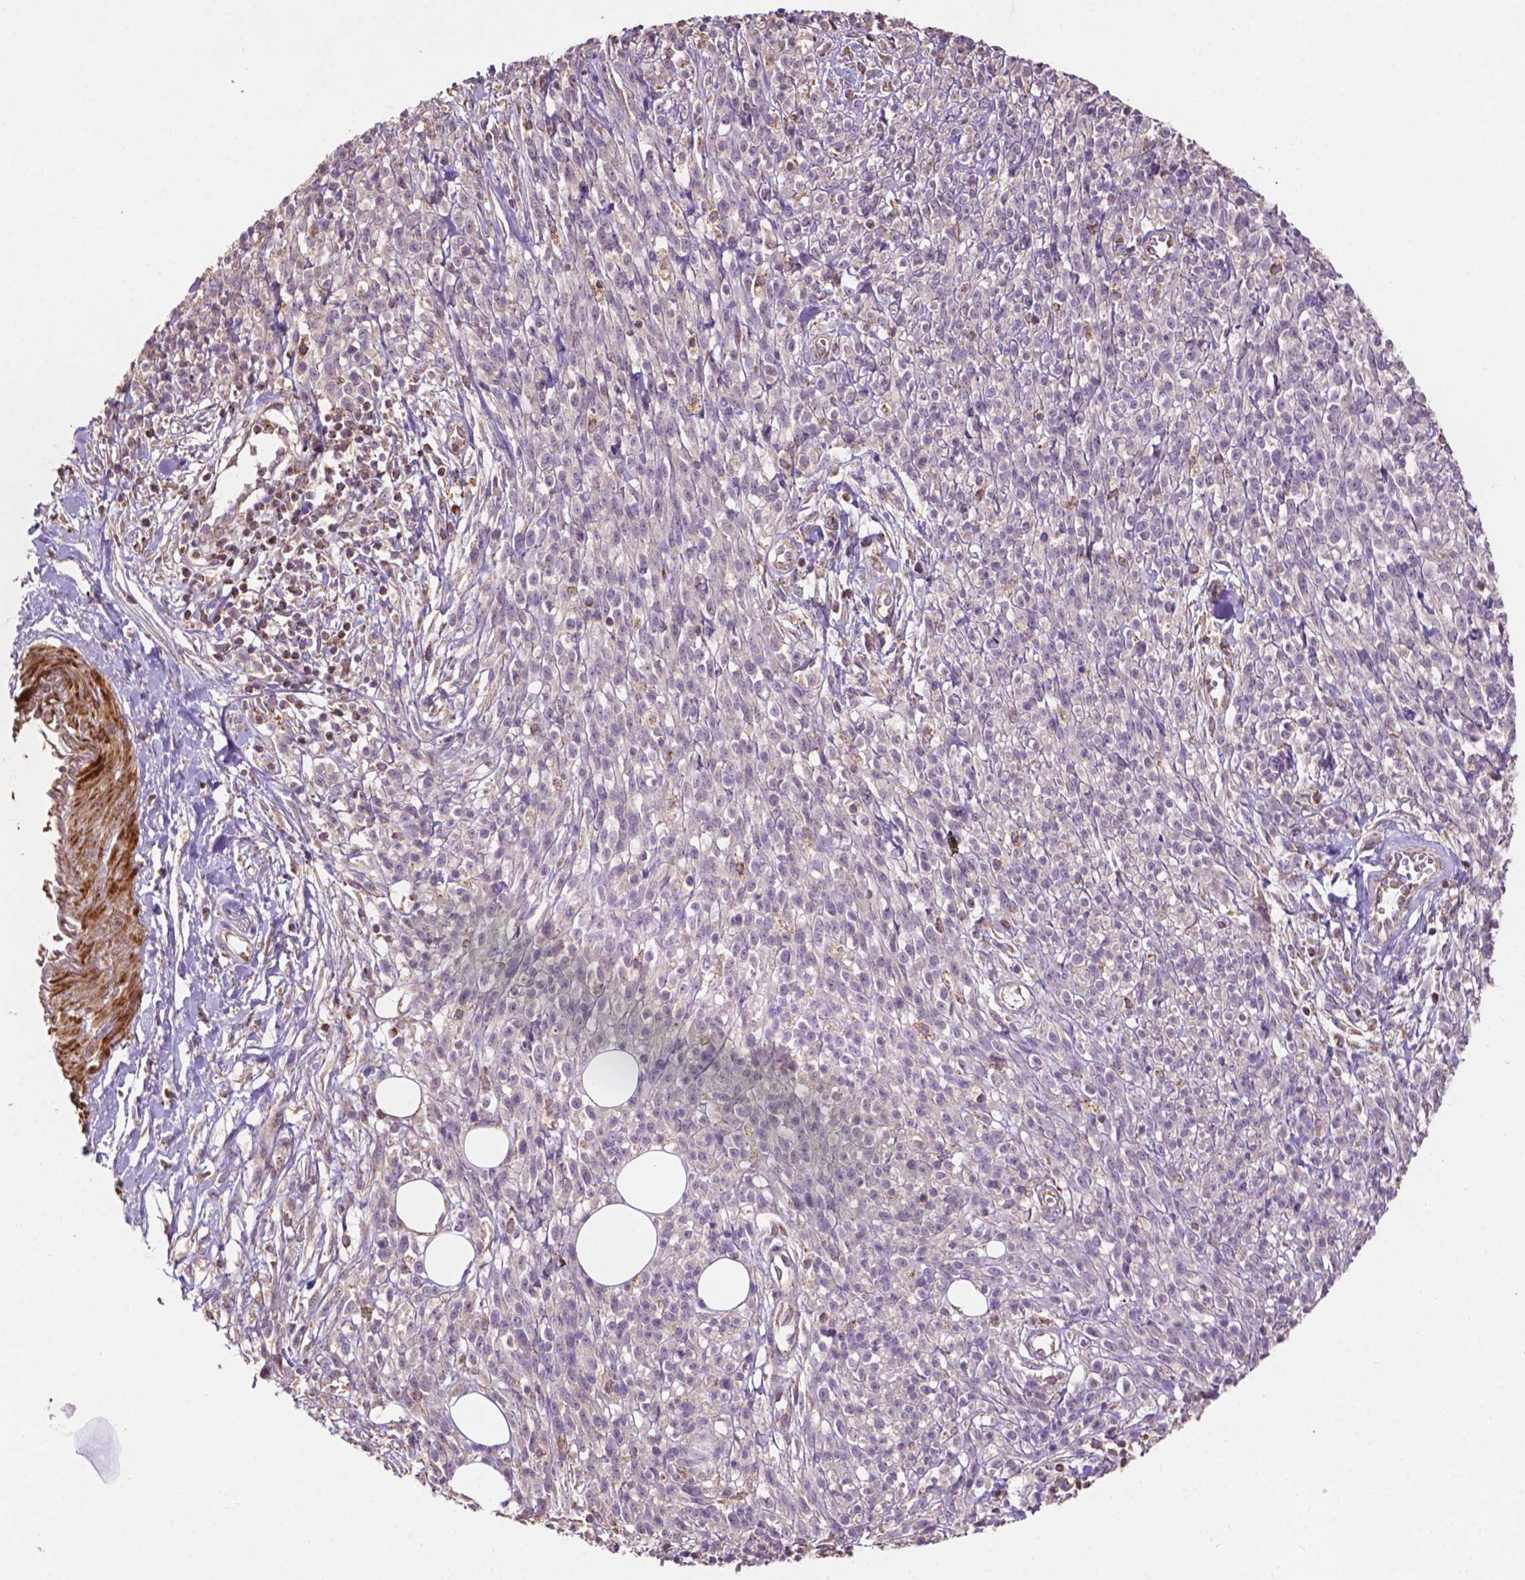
{"staining": {"intensity": "negative", "quantity": "none", "location": "none"}, "tissue": "melanoma", "cell_type": "Tumor cells", "image_type": "cancer", "snomed": [{"axis": "morphology", "description": "Malignant melanoma, NOS"}, {"axis": "topography", "description": "Skin"}, {"axis": "topography", "description": "Skin of trunk"}], "caption": "IHC histopathology image of neoplastic tissue: malignant melanoma stained with DAB (3,3'-diaminobenzidine) exhibits no significant protein staining in tumor cells. The staining was performed using DAB to visualize the protein expression in brown, while the nuclei were stained in blue with hematoxylin (Magnification: 20x).", "gene": "LRR1", "patient": {"sex": "male", "age": 74}}